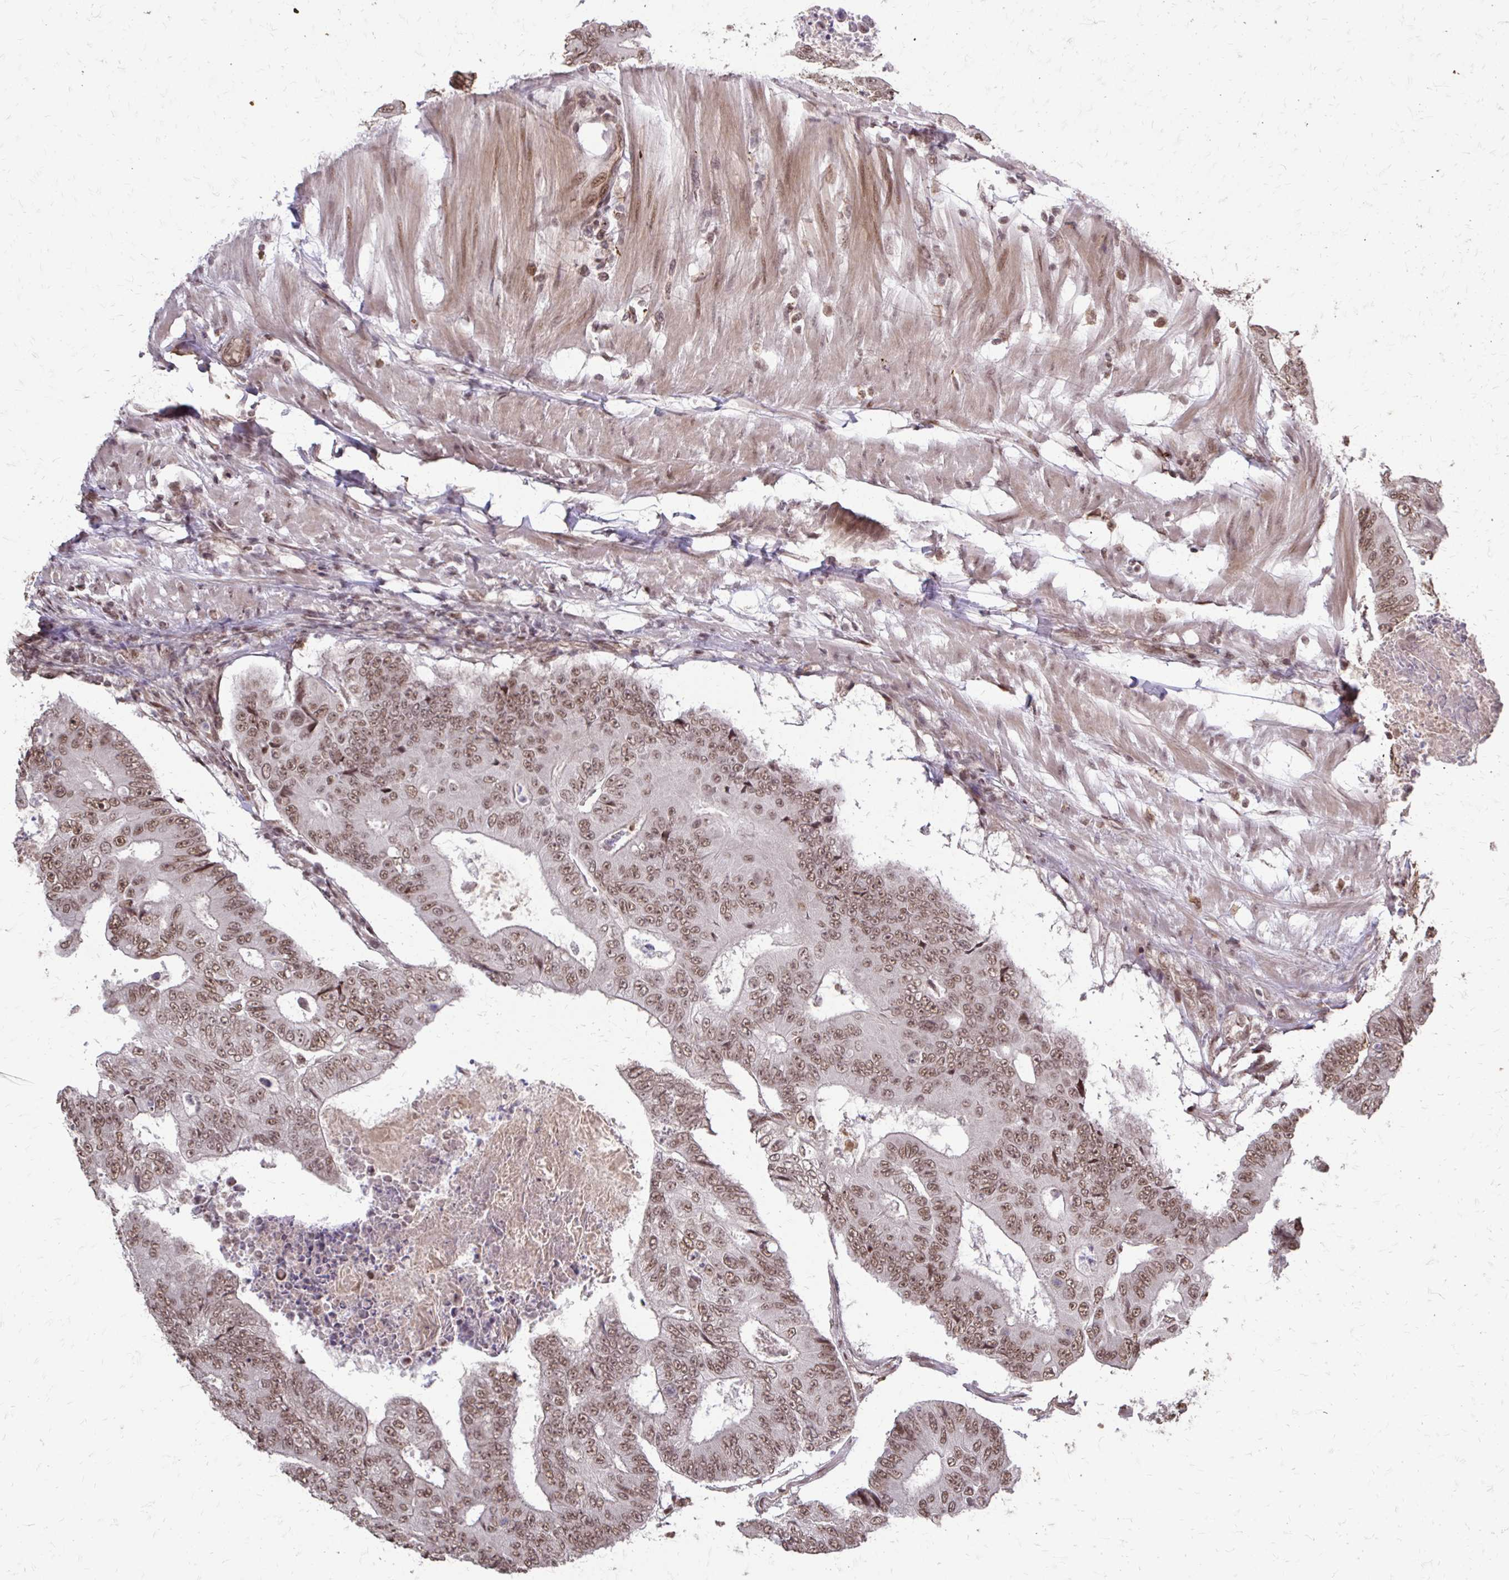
{"staining": {"intensity": "moderate", "quantity": ">75%", "location": "nuclear"}, "tissue": "colorectal cancer", "cell_type": "Tumor cells", "image_type": "cancer", "snomed": [{"axis": "morphology", "description": "Adenocarcinoma, NOS"}, {"axis": "topography", "description": "Colon"}], "caption": "Protein staining of colorectal adenocarcinoma tissue exhibits moderate nuclear positivity in about >75% of tumor cells. (brown staining indicates protein expression, while blue staining denotes nuclei).", "gene": "SS18", "patient": {"sex": "female", "age": 48}}